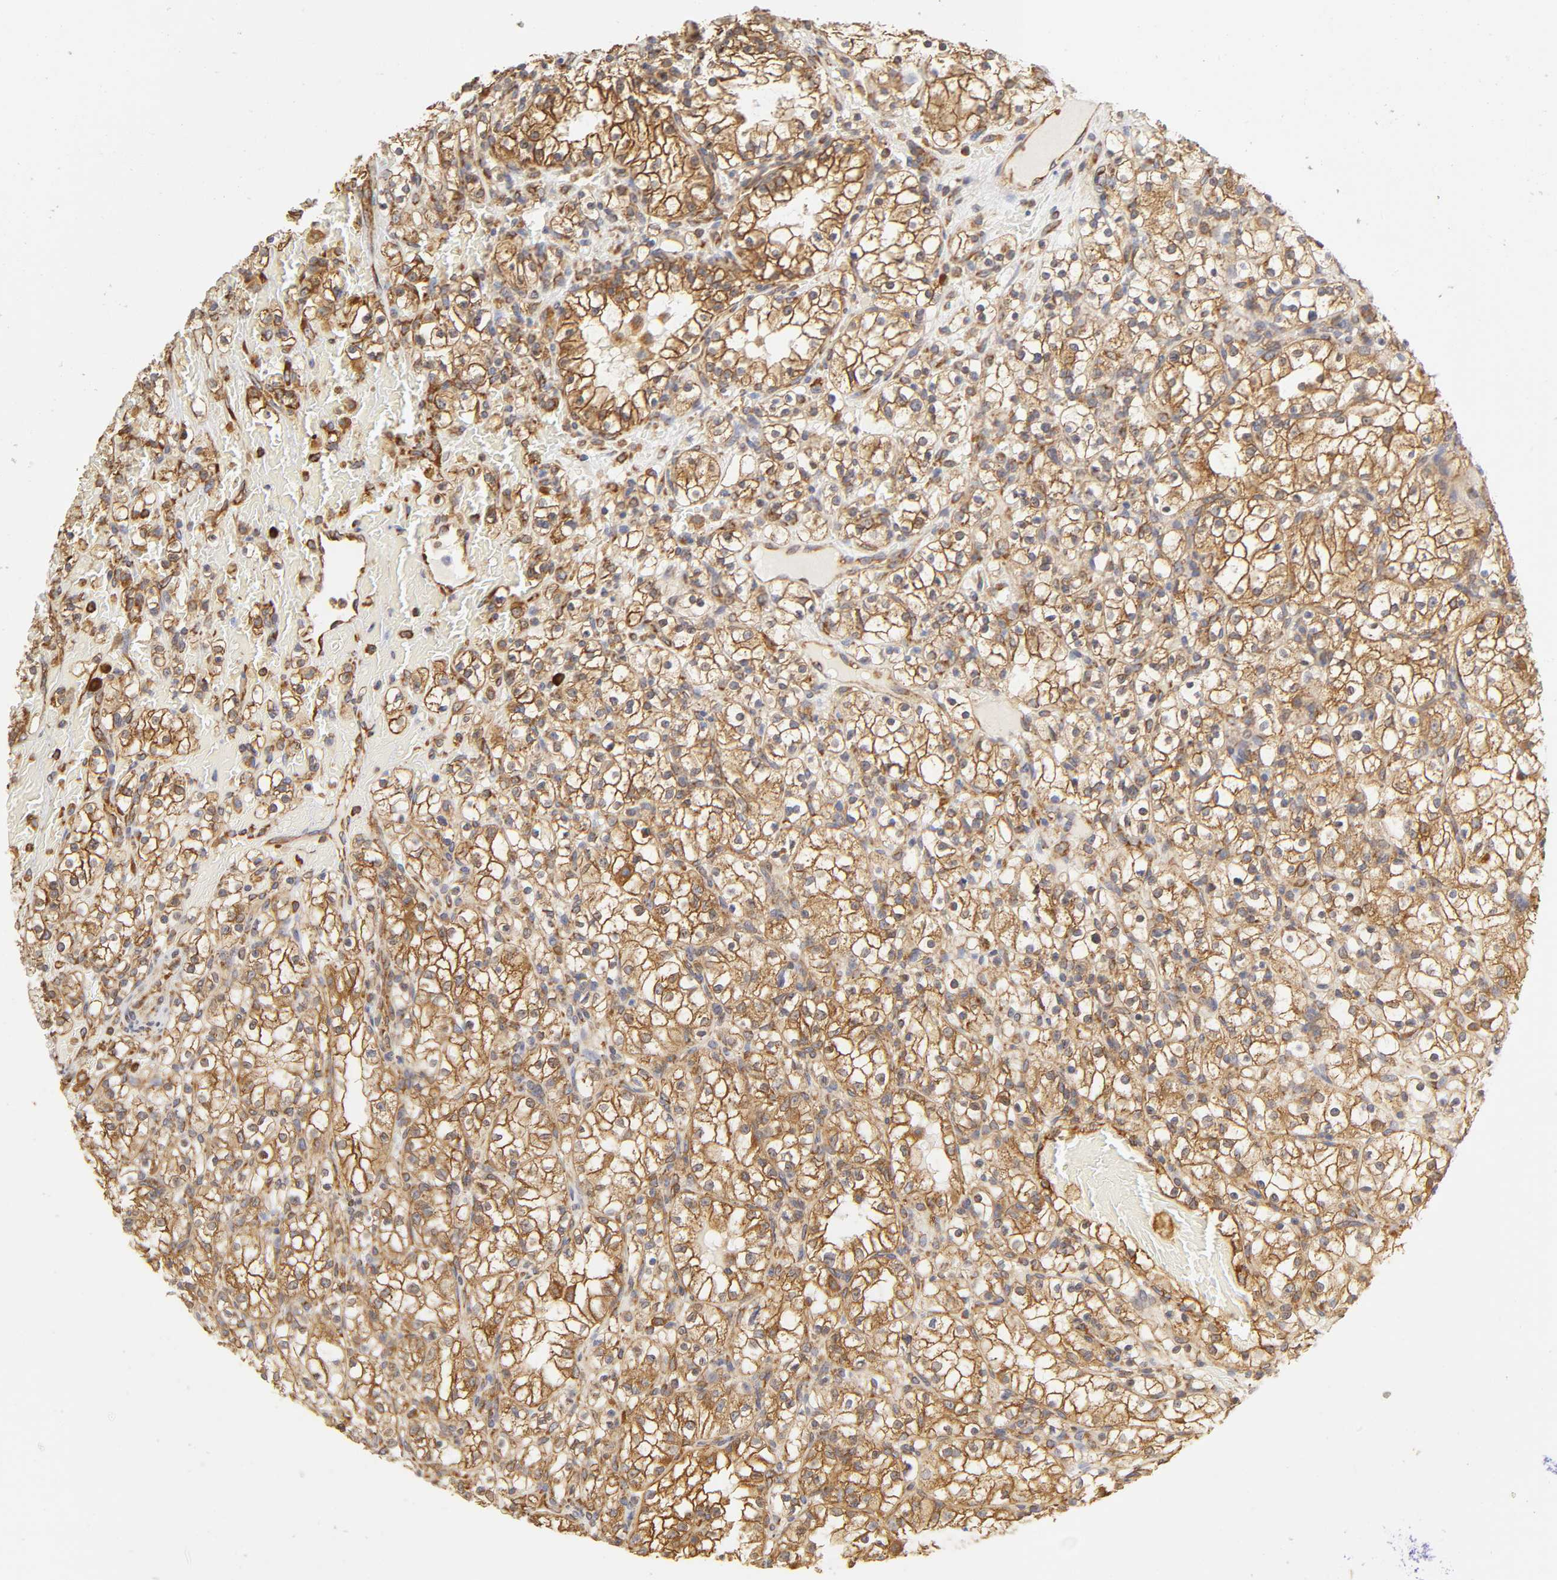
{"staining": {"intensity": "moderate", "quantity": ">75%", "location": "cytoplasmic/membranous"}, "tissue": "renal cancer", "cell_type": "Tumor cells", "image_type": "cancer", "snomed": [{"axis": "morphology", "description": "Normal tissue, NOS"}, {"axis": "morphology", "description": "Adenocarcinoma, NOS"}, {"axis": "topography", "description": "Kidney"}], "caption": "Human renal cancer (adenocarcinoma) stained with a protein marker exhibits moderate staining in tumor cells.", "gene": "RPL14", "patient": {"sex": "female", "age": 55}}